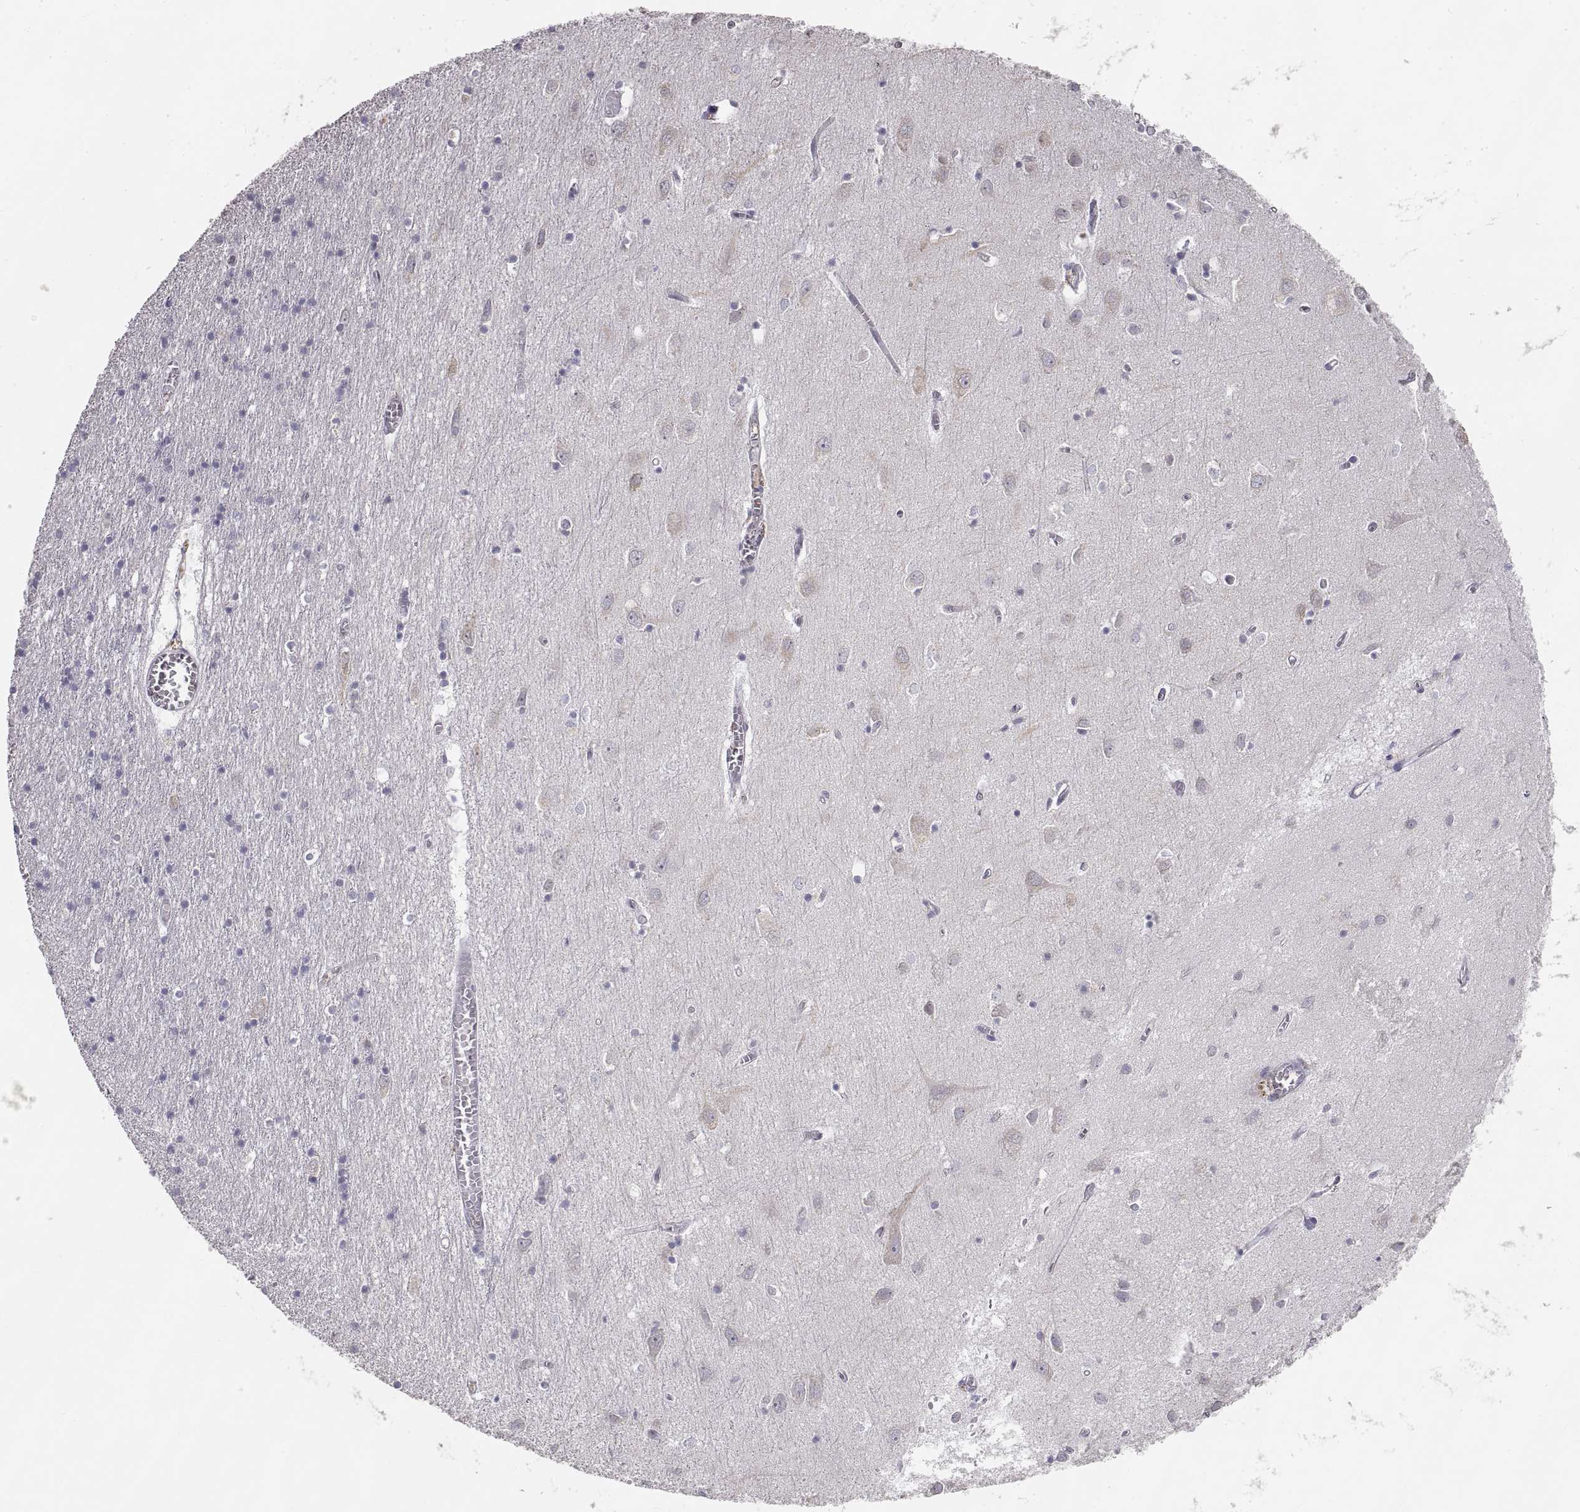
{"staining": {"intensity": "weak", "quantity": "<25%", "location": "cytoplasmic/membranous"}, "tissue": "cerebral cortex", "cell_type": "Endothelial cells", "image_type": "normal", "snomed": [{"axis": "morphology", "description": "Normal tissue, NOS"}, {"axis": "topography", "description": "Cerebral cortex"}], "caption": "An image of cerebral cortex stained for a protein exhibits no brown staining in endothelial cells.", "gene": "HSP90AB1", "patient": {"sex": "male", "age": 70}}